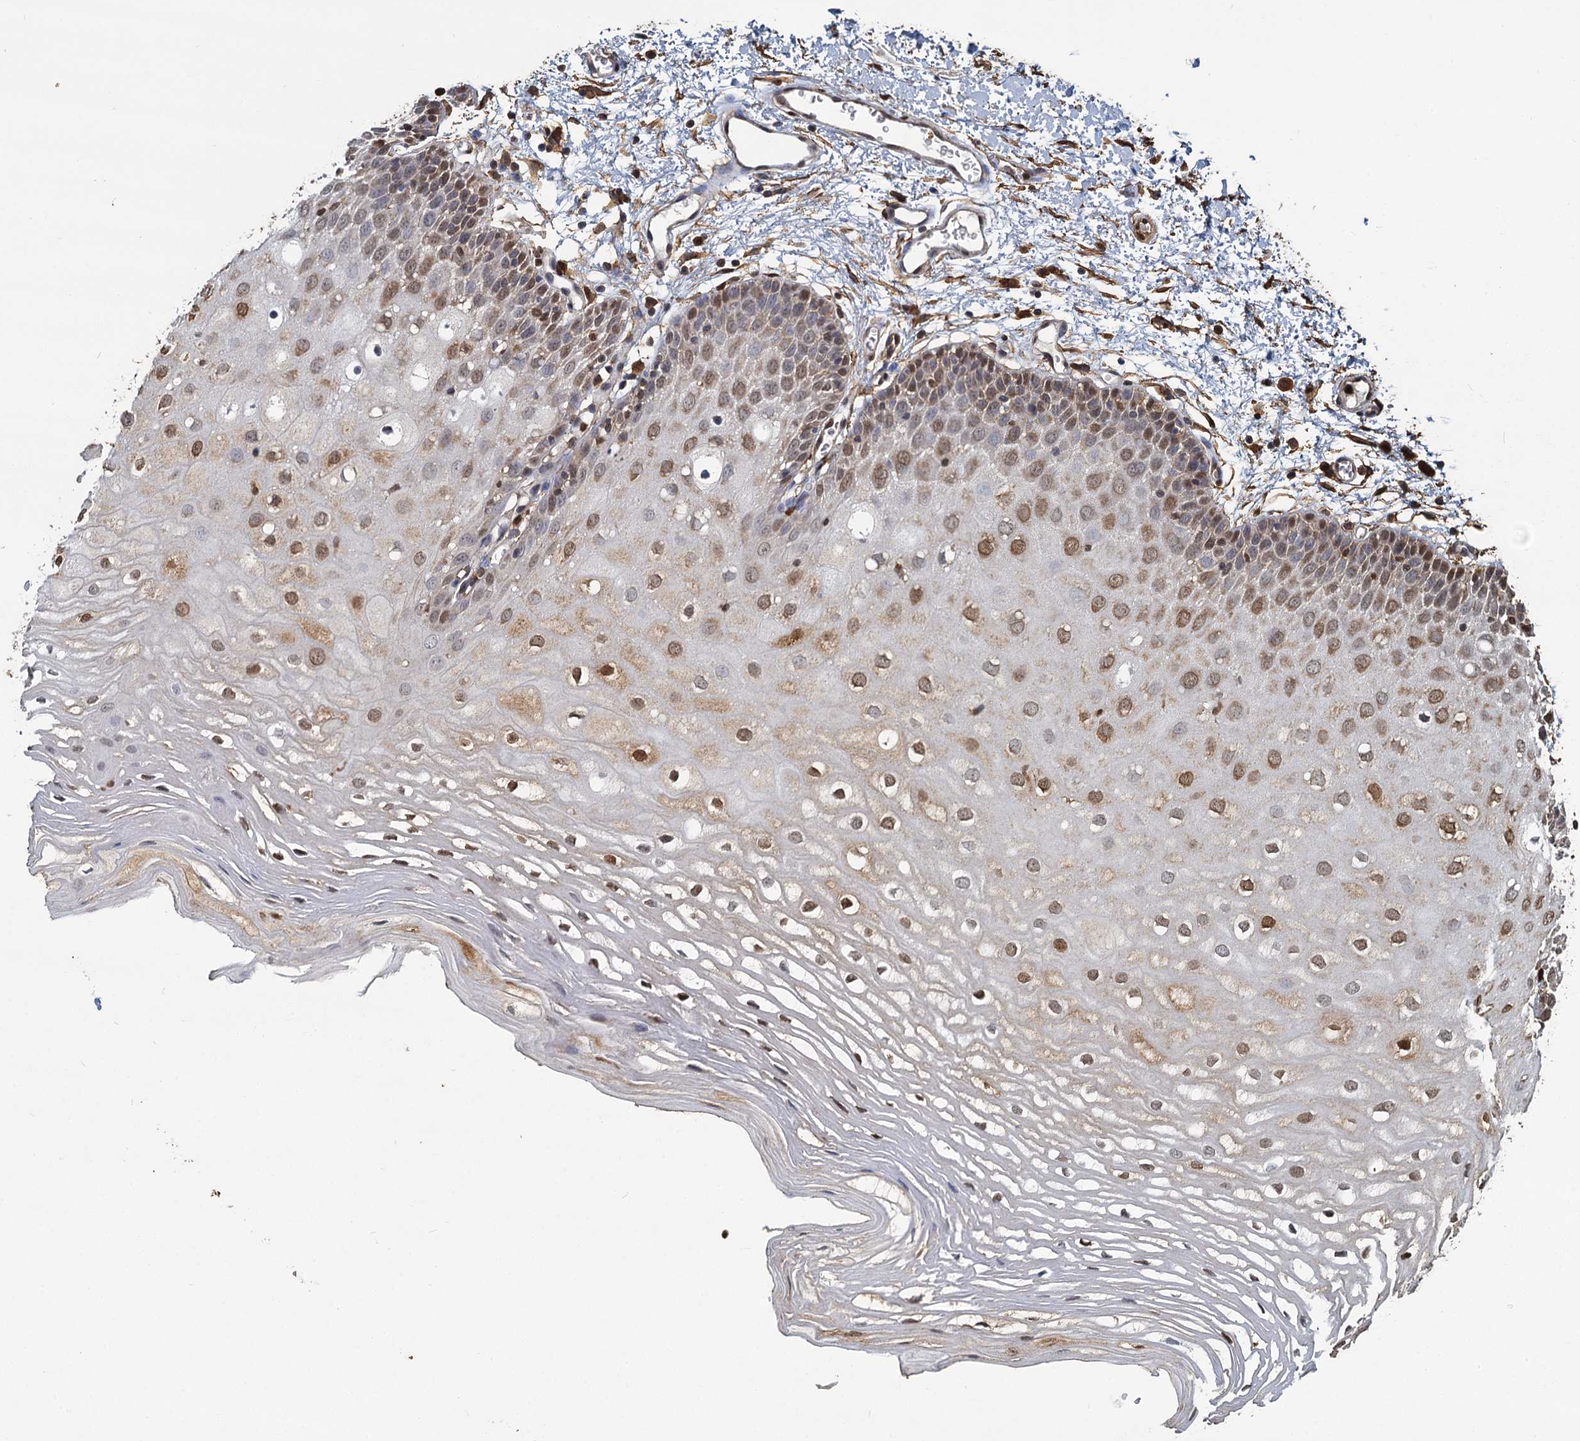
{"staining": {"intensity": "moderate", "quantity": "25%-75%", "location": "cytoplasmic/membranous,nuclear"}, "tissue": "oral mucosa", "cell_type": "Squamous epithelial cells", "image_type": "normal", "snomed": [{"axis": "morphology", "description": "Normal tissue, NOS"}, {"axis": "topography", "description": "Oral tissue"}, {"axis": "topography", "description": "Tounge, NOS"}], "caption": "An immunohistochemistry (IHC) photomicrograph of normal tissue is shown. Protein staining in brown highlights moderate cytoplasmic/membranous,nuclear positivity in oral mucosa within squamous epithelial cells.", "gene": "S100A6", "patient": {"sex": "female", "age": 73}}